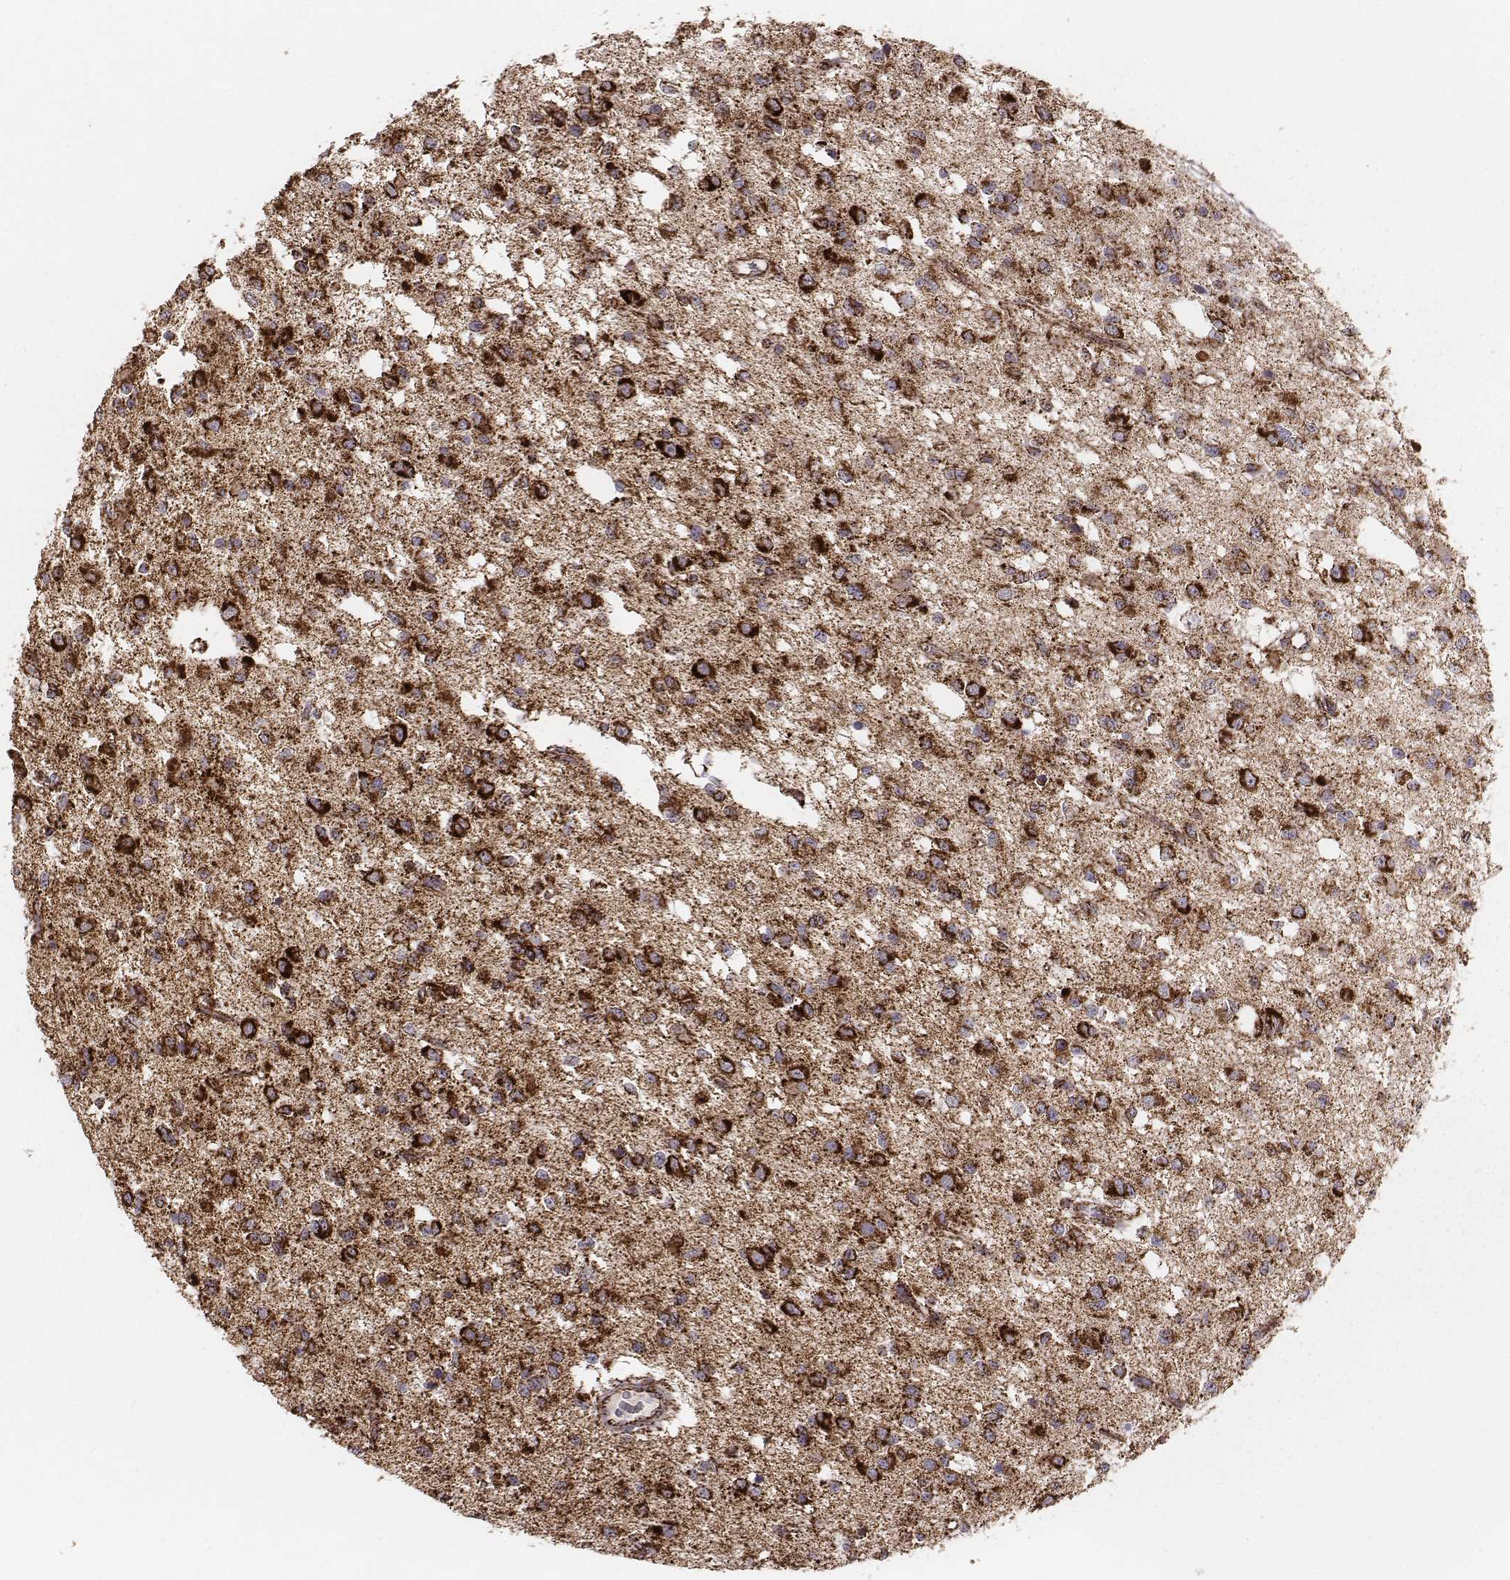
{"staining": {"intensity": "strong", "quantity": "25%-75%", "location": "cytoplasmic/membranous"}, "tissue": "glioma", "cell_type": "Tumor cells", "image_type": "cancer", "snomed": [{"axis": "morphology", "description": "Glioma, malignant, Low grade"}, {"axis": "topography", "description": "Brain"}], "caption": "Brown immunohistochemical staining in human glioma reveals strong cytoplasmic/membranous positivity in about 25%-75% of tumor cells. The staining was performed using DAB, with brown indicating positive protein expression. Nuclei are stained blue with hematoxylin.", "gene": "TUFM", "patient": {"sex": "female", "age": 45}}